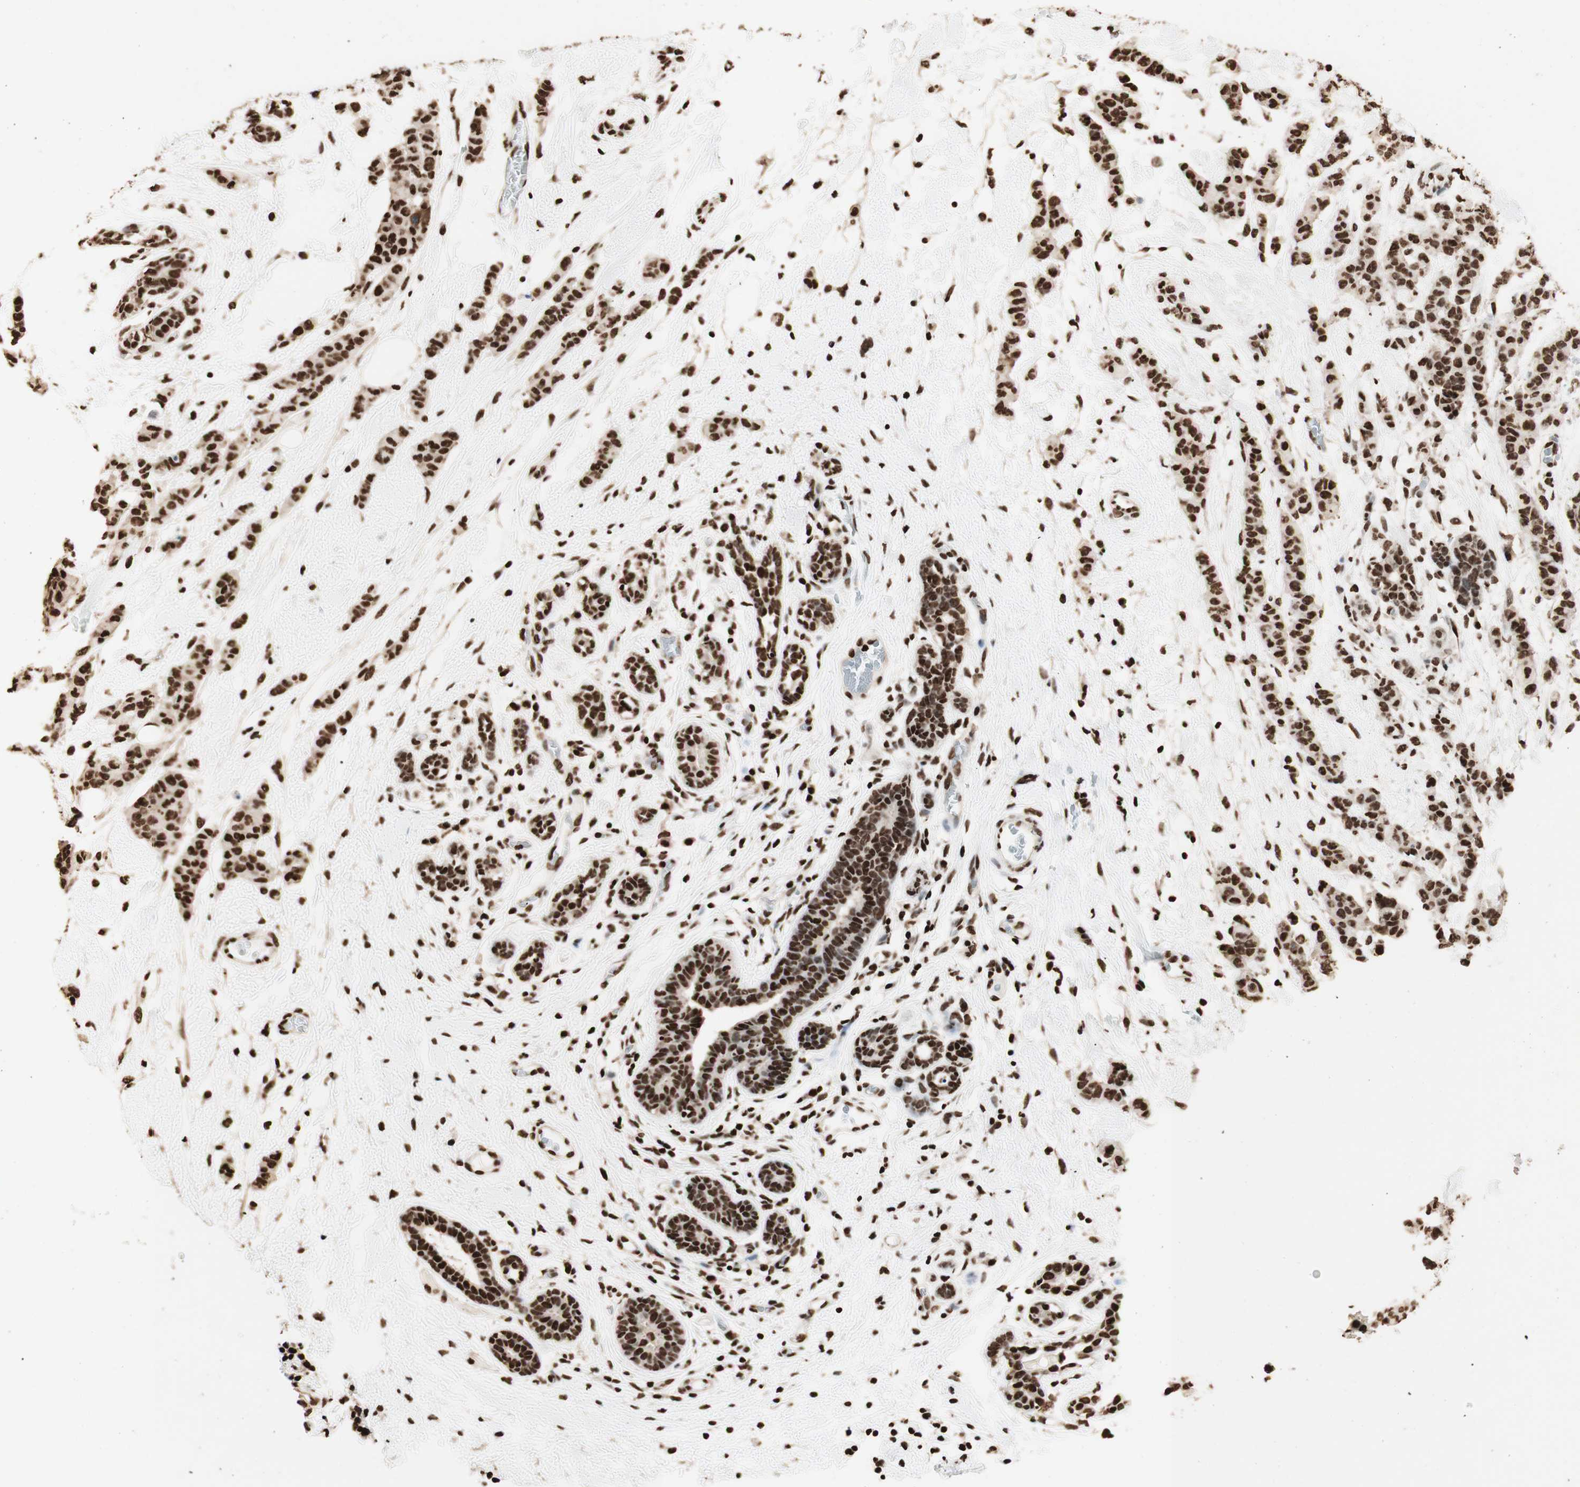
{"staining": {"intensity": "strong", "quantity": ">75%", "location": "nuclear"}, "tissue": "breast cancer", "cell_type": "Tumor cells", "image_type": "cancer", "snomed": [{"axis": "morphology", "description": "Normal tissue, NOS"}, {"axis": "morphology", "description": "Duct carcinoma"}, {"axis": "topography", "description": "Breast"}], "caption": "A brown stain shows strong nuclear positivity of a protein in human invasive ductal carcinoma (breast) tumor cells.", "gene": "HNRNPA2B1", "patient": {"sex": "female", "age": 40}}